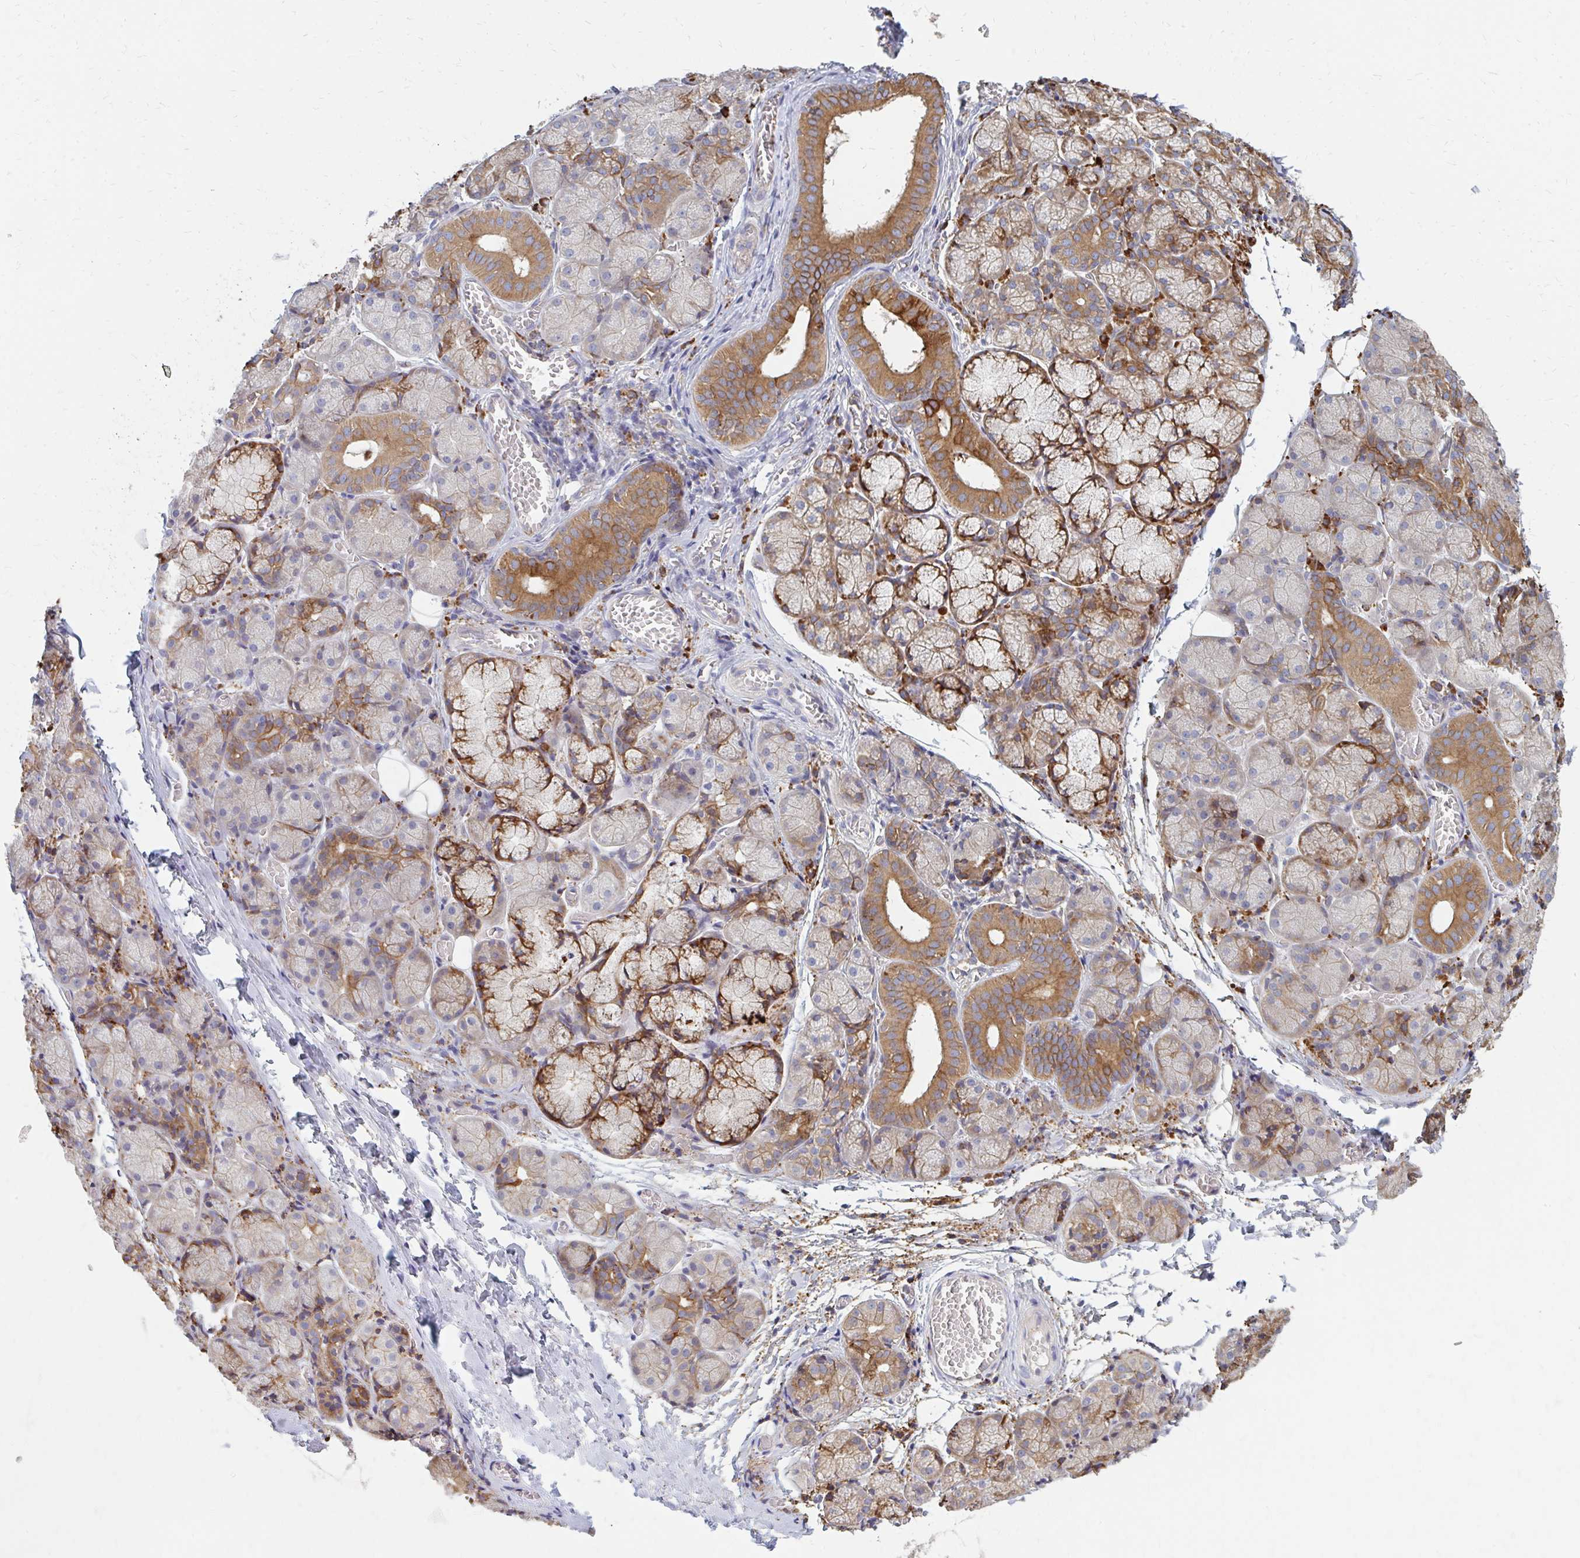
{"staining": {"intensity": "moderate", "quantity": "25%-75%", "location": "cytoplasmic/membranous"}, "tissue": "salivary gland", "cell_type": "Glandular cells", "image_type": "normal", "snomed": [{"axis": "morphology", "description": "Normal tissue, NOS"}, {"axis": "topography", "description": "Salivary gland"}], "caption": "Salivary gland stained with IHC demonstrates moderate cytoplasmic/membranous expression in approximately 25%-75% of glandular cells. Ihc stains the protein in brown and the nuclei are stained blue.", "gene": "PPP1R13L", "patient": {"sex": "female", "age": 24}}